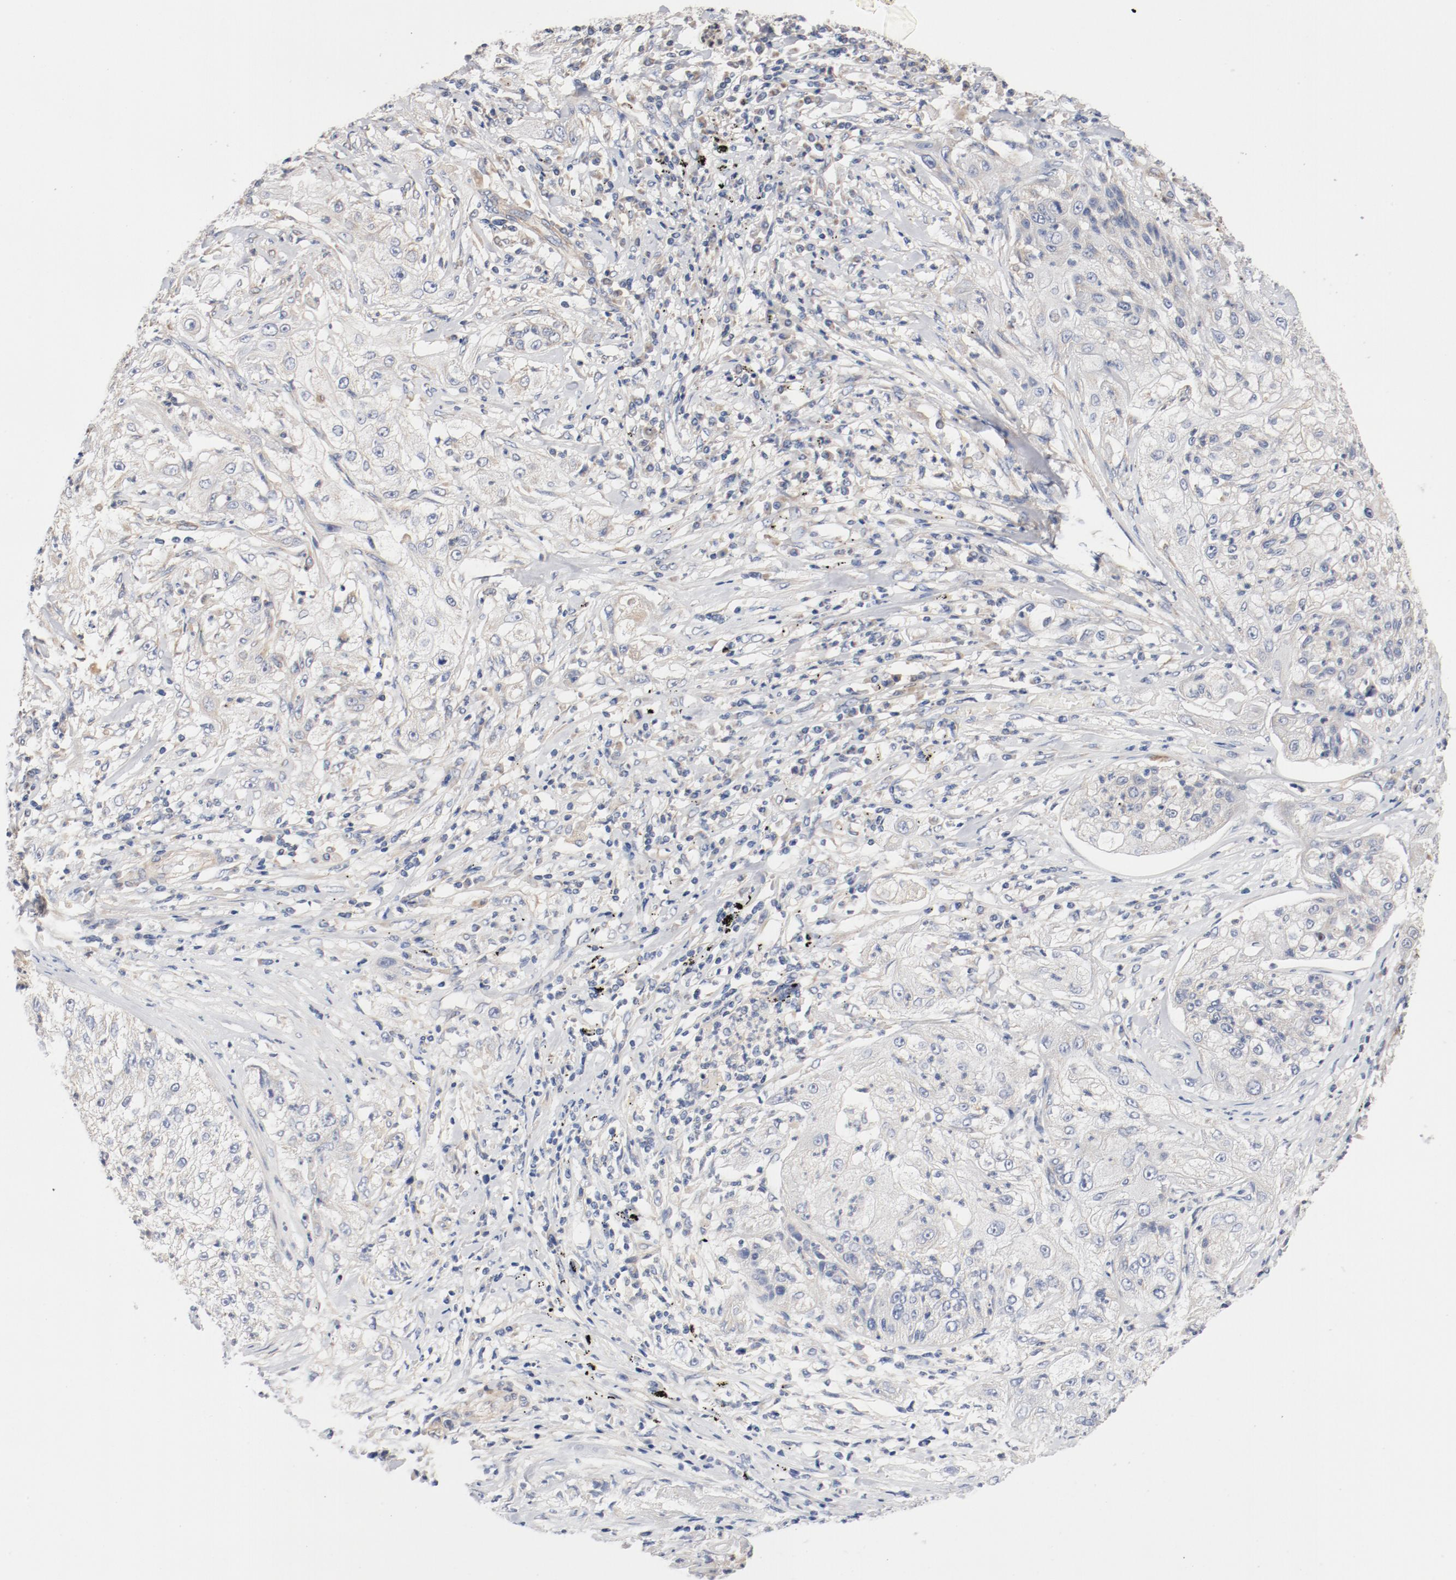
{"staining": {"intensity": "negative", "quantity": "none", "location": "none"}, "tissue": "lung cancer", "cell_type": "Tumor cells", "image_type": "cancer", "snomed": [{"axis": "morphology", "description": "Inflammation, NOS"}, {"axis": "morphology", "description": "Squamous cell carcinoma, NOS"}, {"axis": "topography", "description": "Lymph node"}, {"axis": "topography", "description": "Soft tissue"}, {"axis": "topography", "description": "Lung"}], "caption": "A photomicrograph of human lung cancer is negative for staining in tumor cells.", "gene": "ILK", "patient": {"sex": "male", "age": 66}}